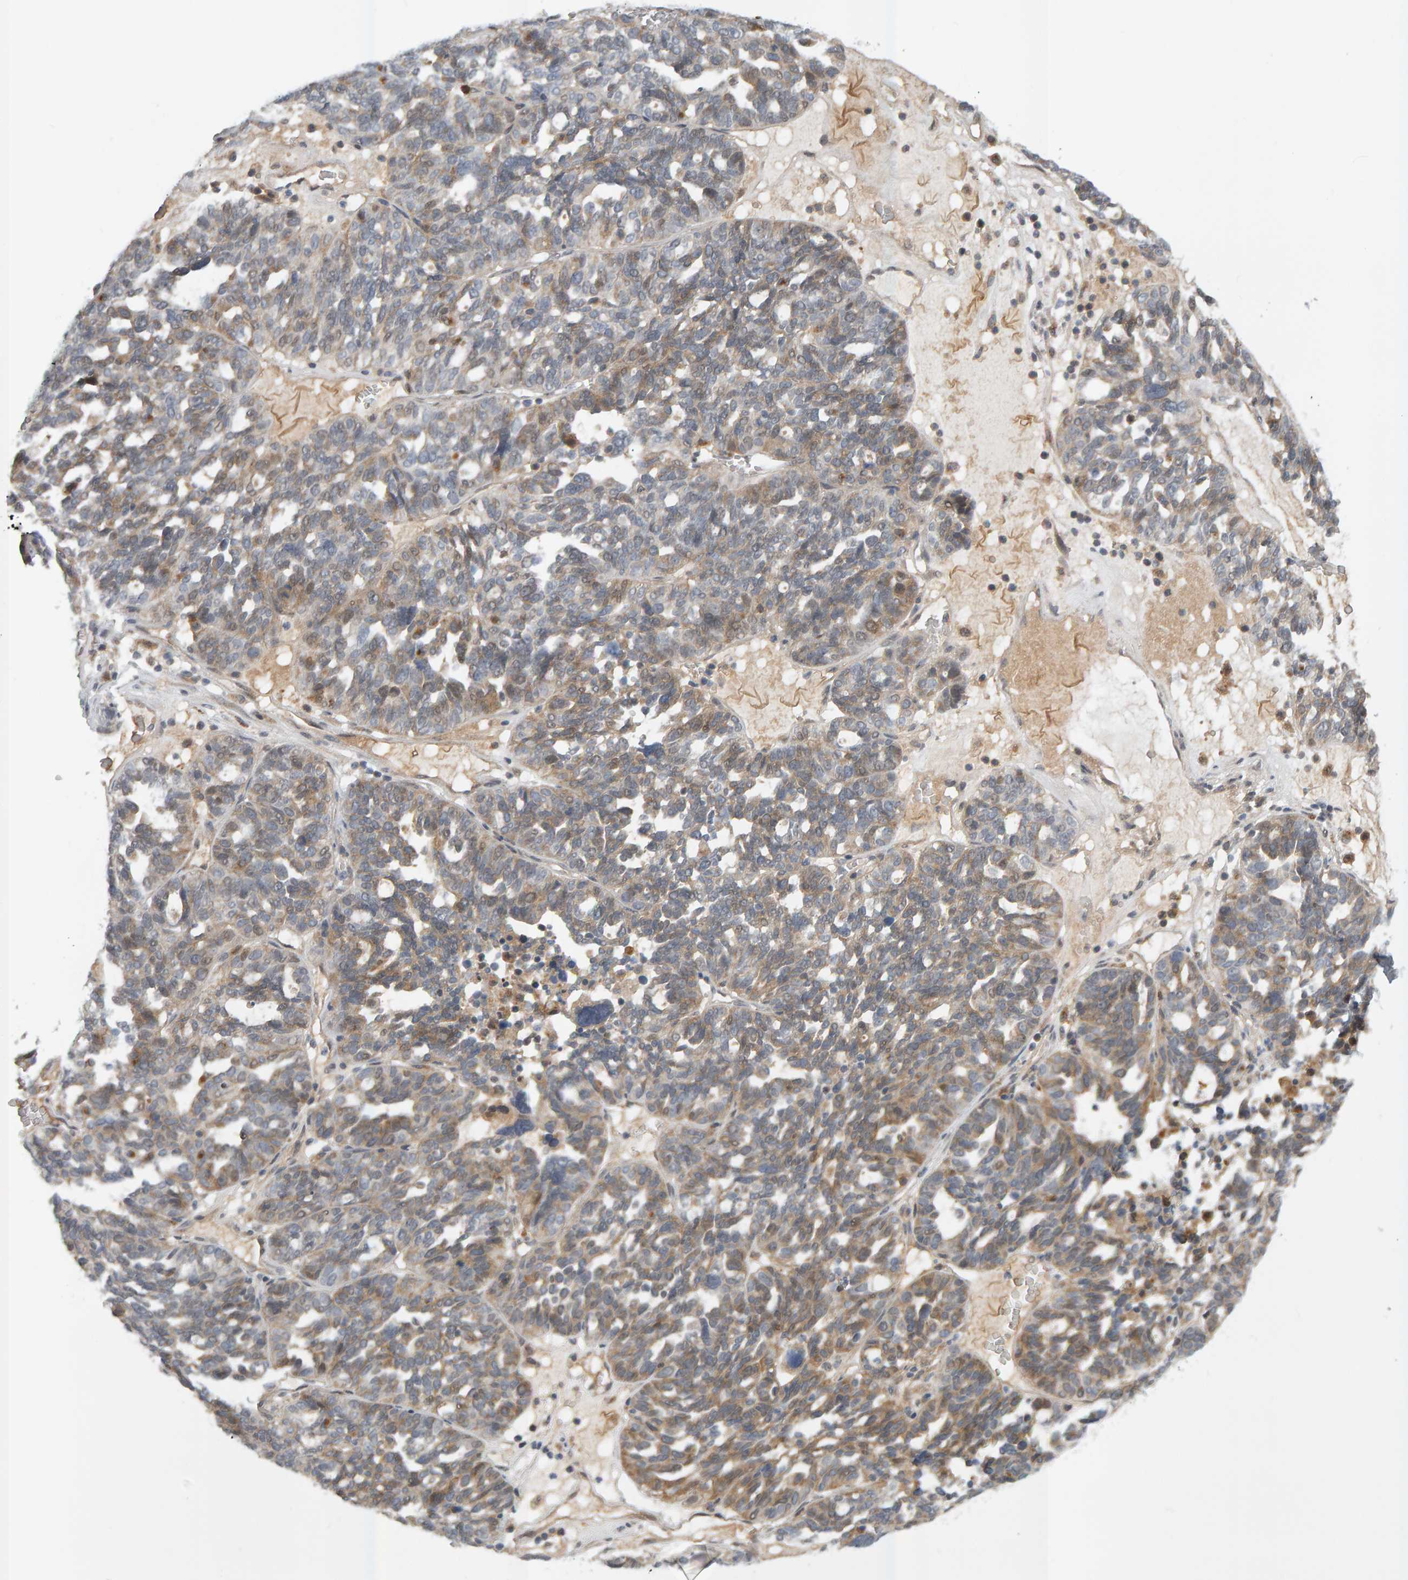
{"staining": {"intensity": "weak", "quantity": "25%-75%", "location": "cytoplasmic/membranous"}, "tissue": "ovarian cancer", "cell_type": "Tumor cells", "image_type": "cancer", "snomed": [{"axis": "morphology", "description": "Cystadenocarcinoma, serous, NOS"}, {"axis": "topography", "description": "Ovary"}], "caption": "Immunohistochemistry photomicrograph of human ovarian serous cystadenocarcinoma stained for a protein (brown), which displays low levels of weak cytoplasmic/membranous staining in about 25%-75% of tumor cells.", "gene": "ZNF160", "patient": {"sex": "female", "age": 59}}